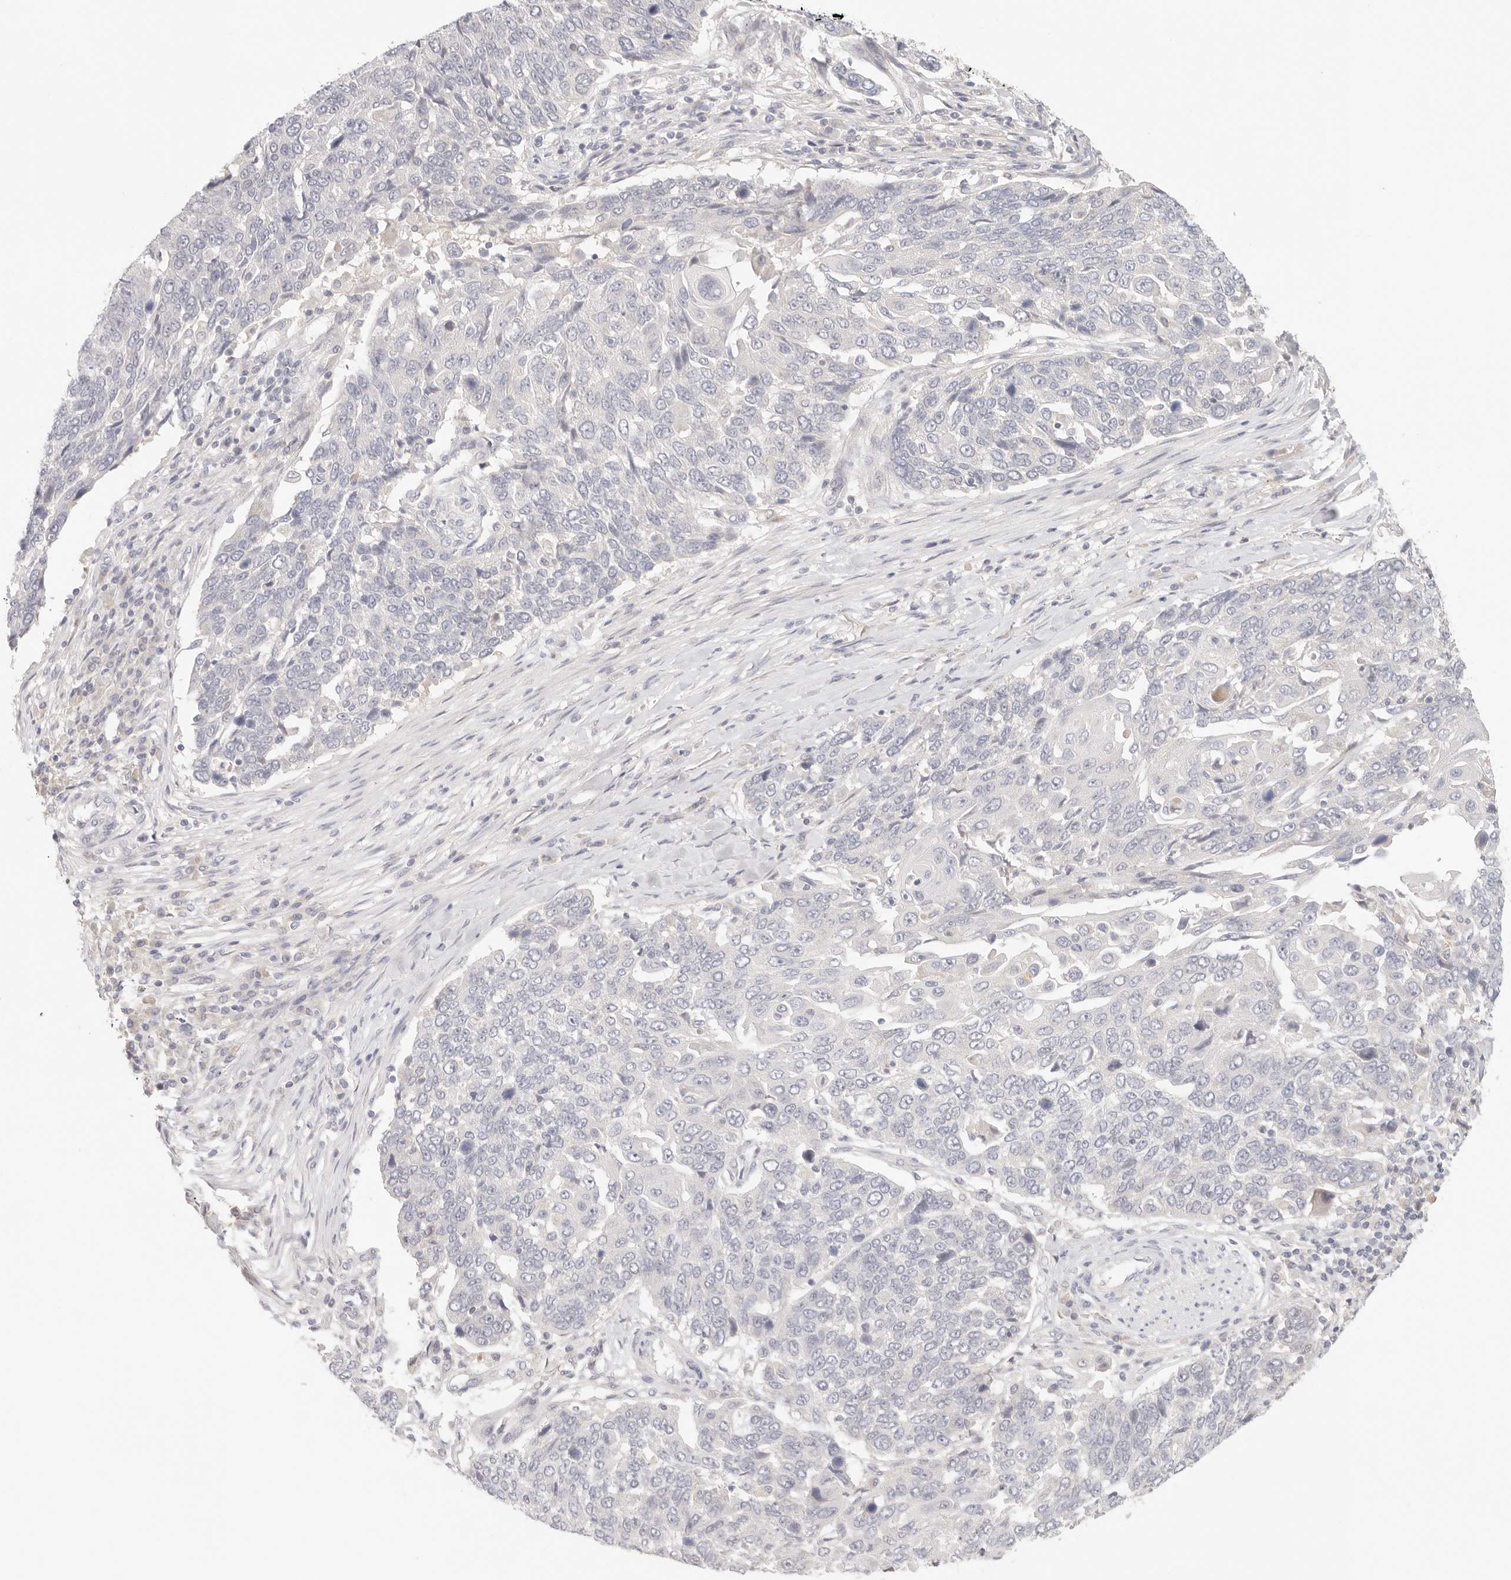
{"staining": {"intensity": "negative", "quantity": "none", "location": "none"}, "tissue": "lung cancer", "cell_type": "Tumor cells", "image_type": "cancer", "snomed": [{"axis": "morphology", "description": "Squamous cell carcinoma, NOS"}, {"axis": "topography", "description": "Lung"}], "caption": "Tumor cells are negative for brown protein staining in lung cancer (squamous cell carcinoma).", "gene": "SPHK1", "patient": {"sex": "male", "age": 66}}